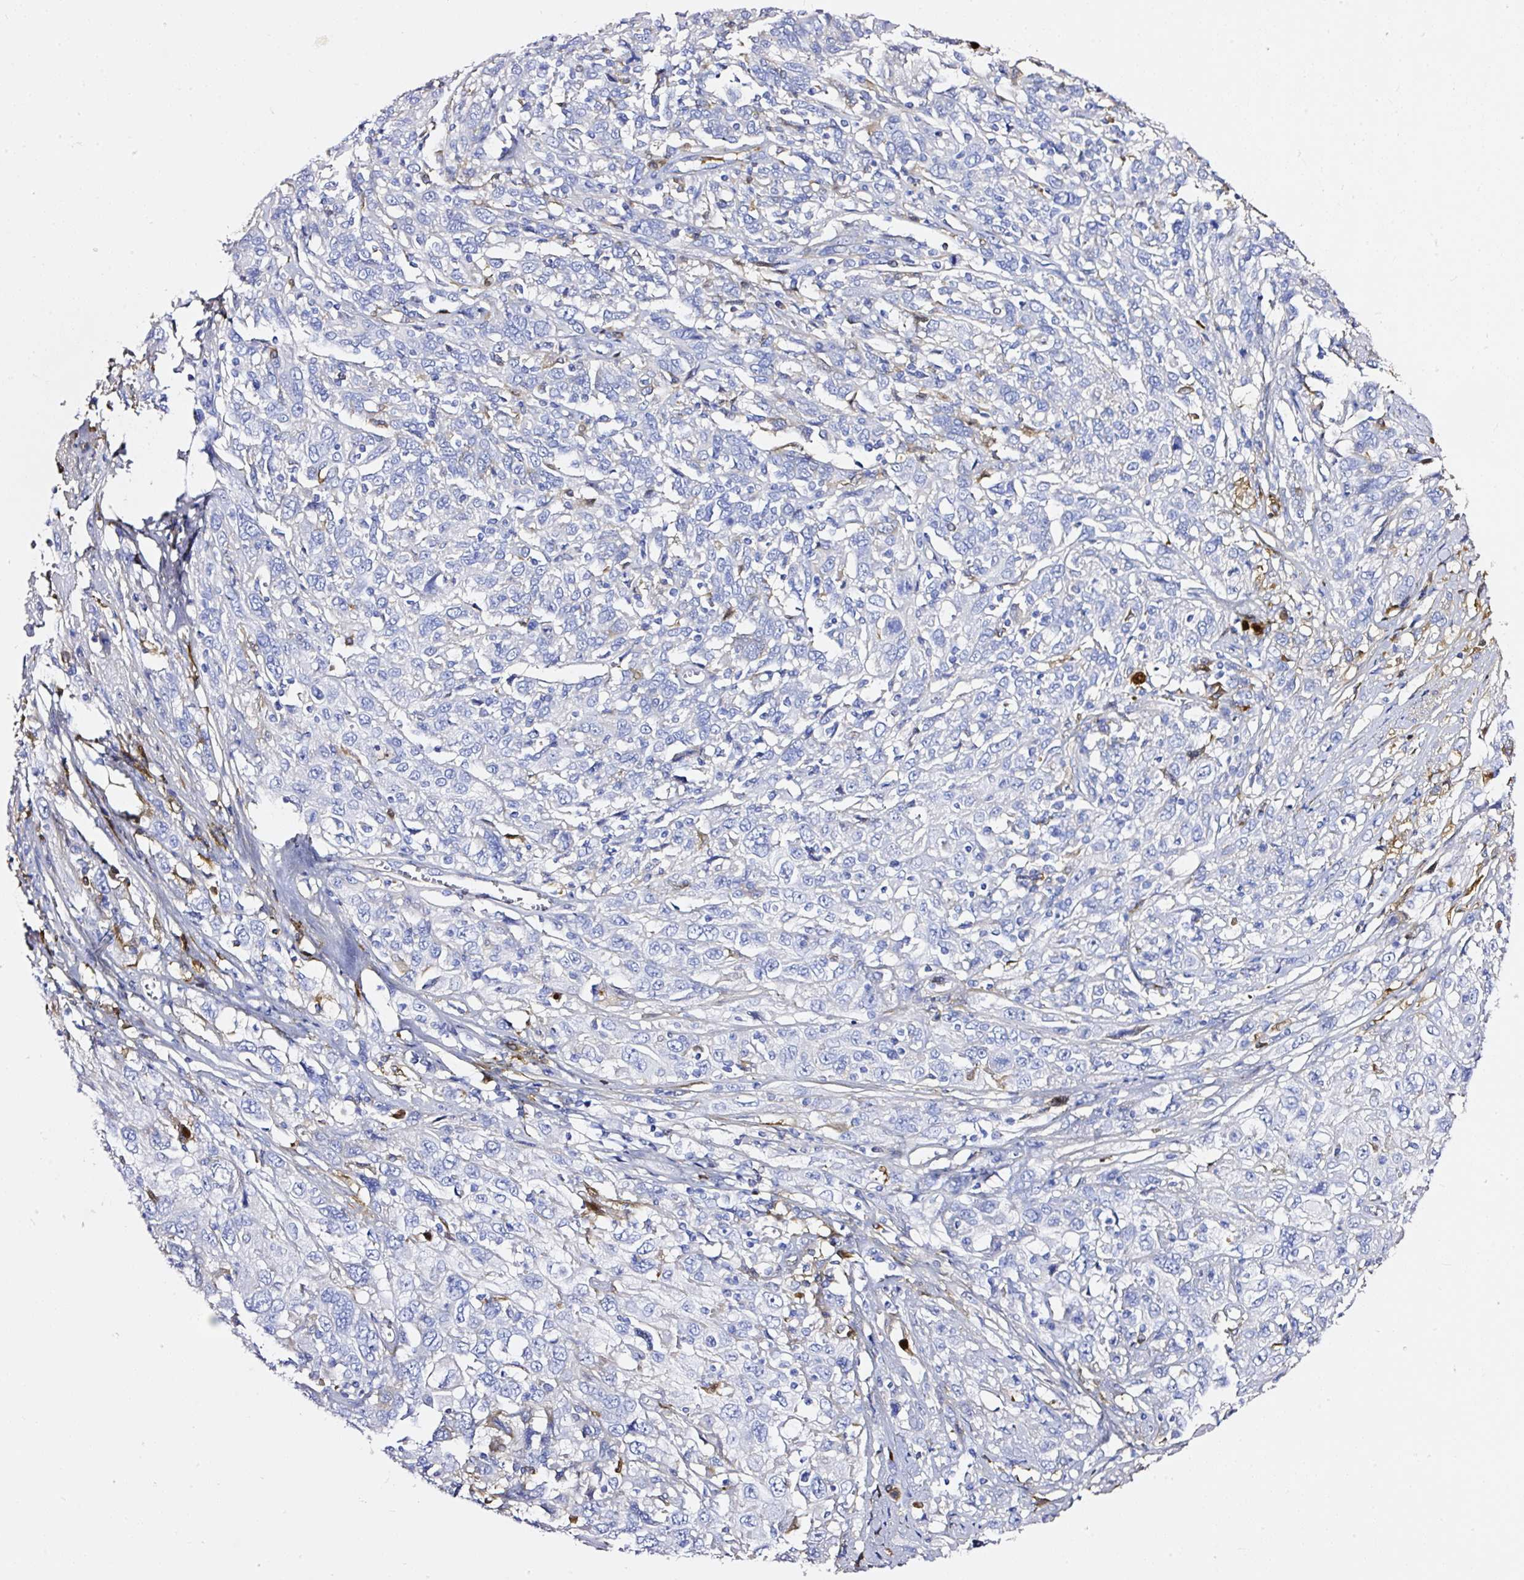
{"staining": {"intensity": "negative", "quantity": "none", "location": "none"}, "tissue": "cervical cancer", "cell_type": "Tumor cells", "image_type": "cancer", "snomed": [{"axis": "morphology", "description": "Squamous cell carcinoma, NOS"}, {"axis": "topography", "description": "Cervix"}], "caption": "High magnification brightfield microscopy of cervical cancer stained with DAB (3,3'-diaminobenzidine) (brown) and counterstained with hematoxylin (blue): tumor cells show no significant expression. (Immunohistochemistry, brightfield microscopy, high magnification).", "gene": "CLEC3B", "patient": {"sex": "female", "age": 46}}